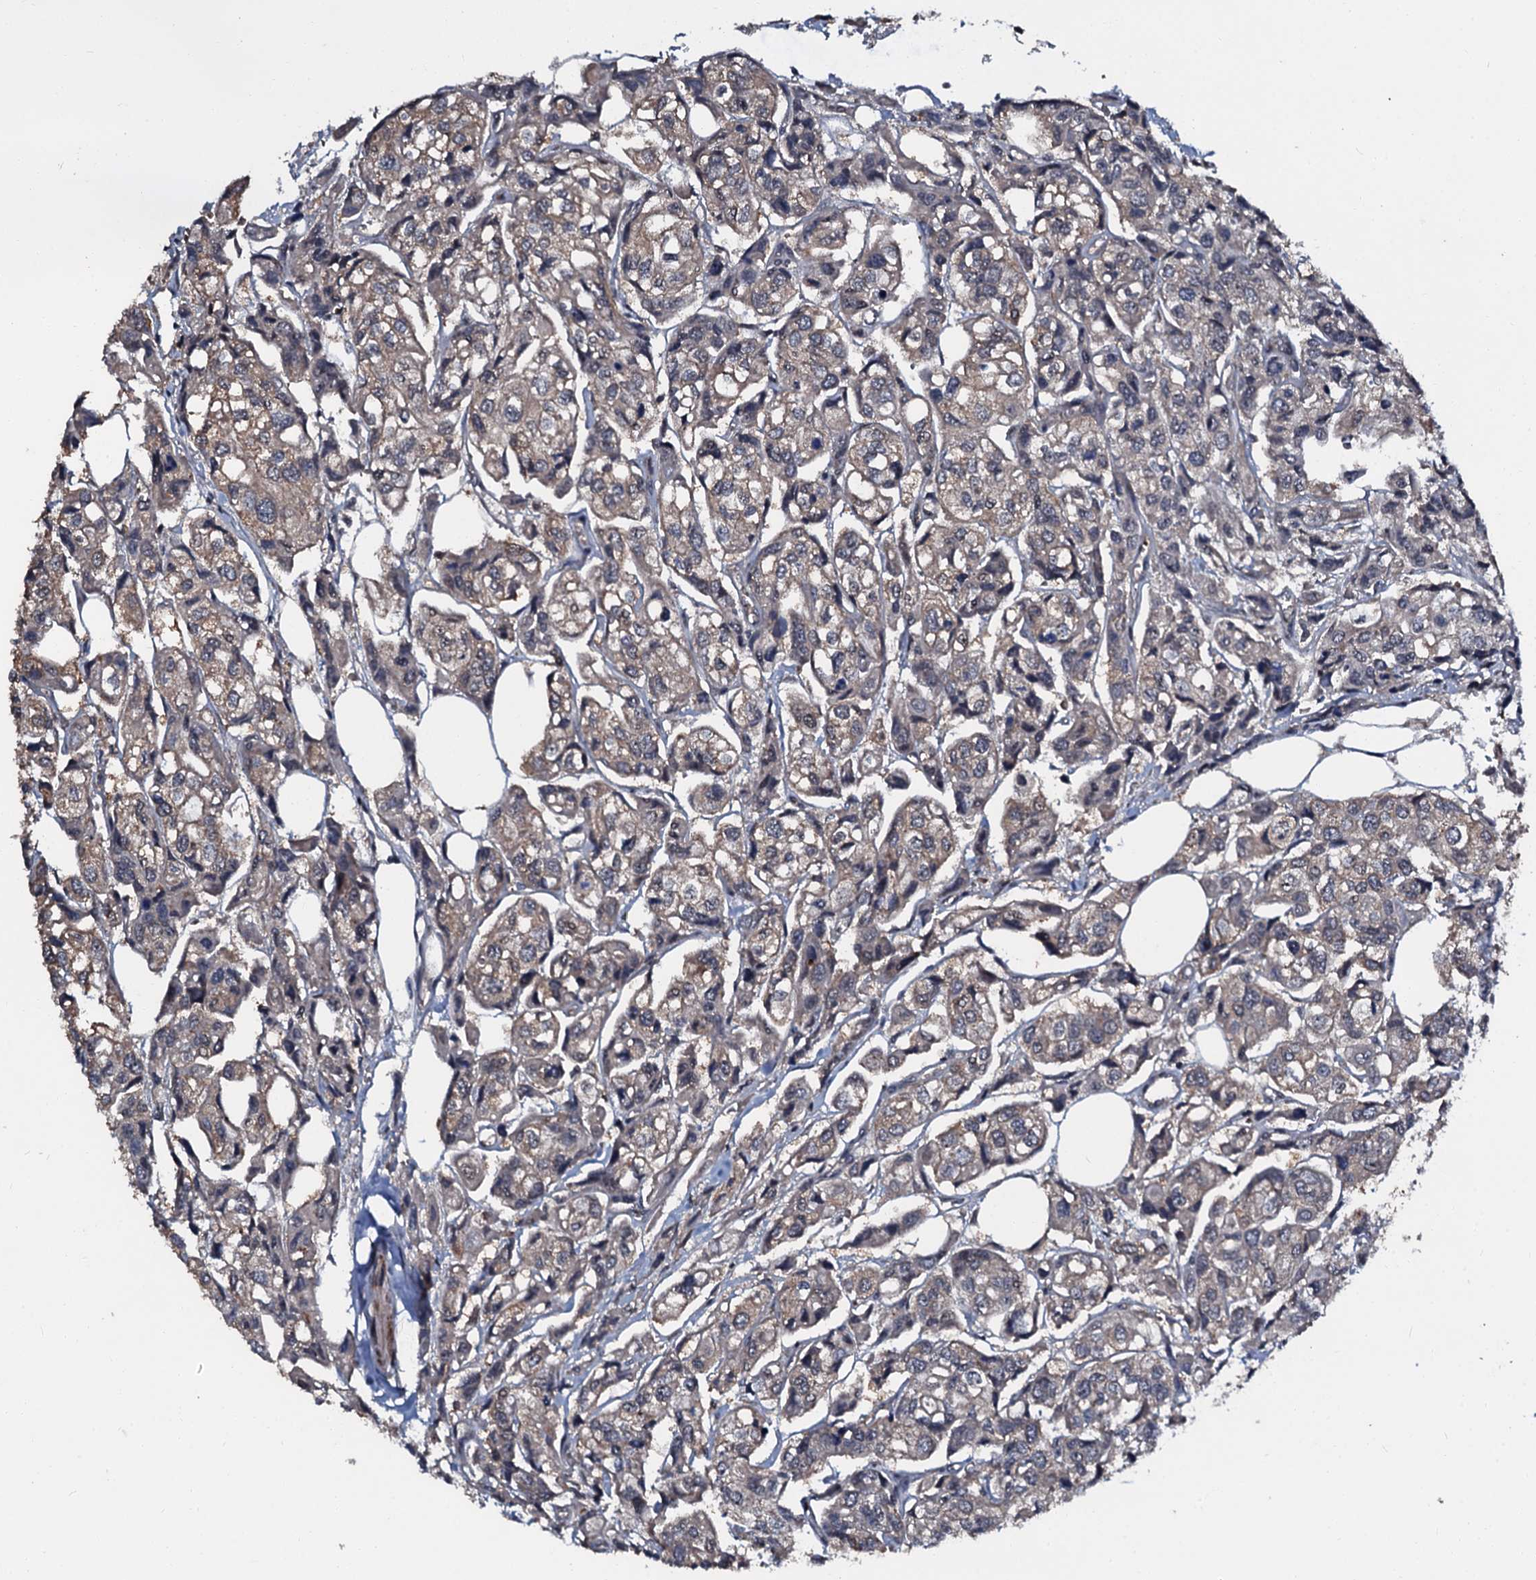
{"staining": {"intensity": "weak", "quantity": "<25%", "location": "cytoplasmic/membranous"}, "tissue": "urothelial cancer", "cell_type": "Tumor cells", "image_type": "cancer", "snomed": [{"axis": "morphology", "description": "Urothelial carcinoma, High grade"}, {"axis": "topography", "description": "Urinary bladder"}], "caption": "Protein analysis of high-grade urothelial carcinoma exhibits no significant expression in tumor cells.", "gene": "N4BP1", "patient": {"sex": "male", "age": 67}}